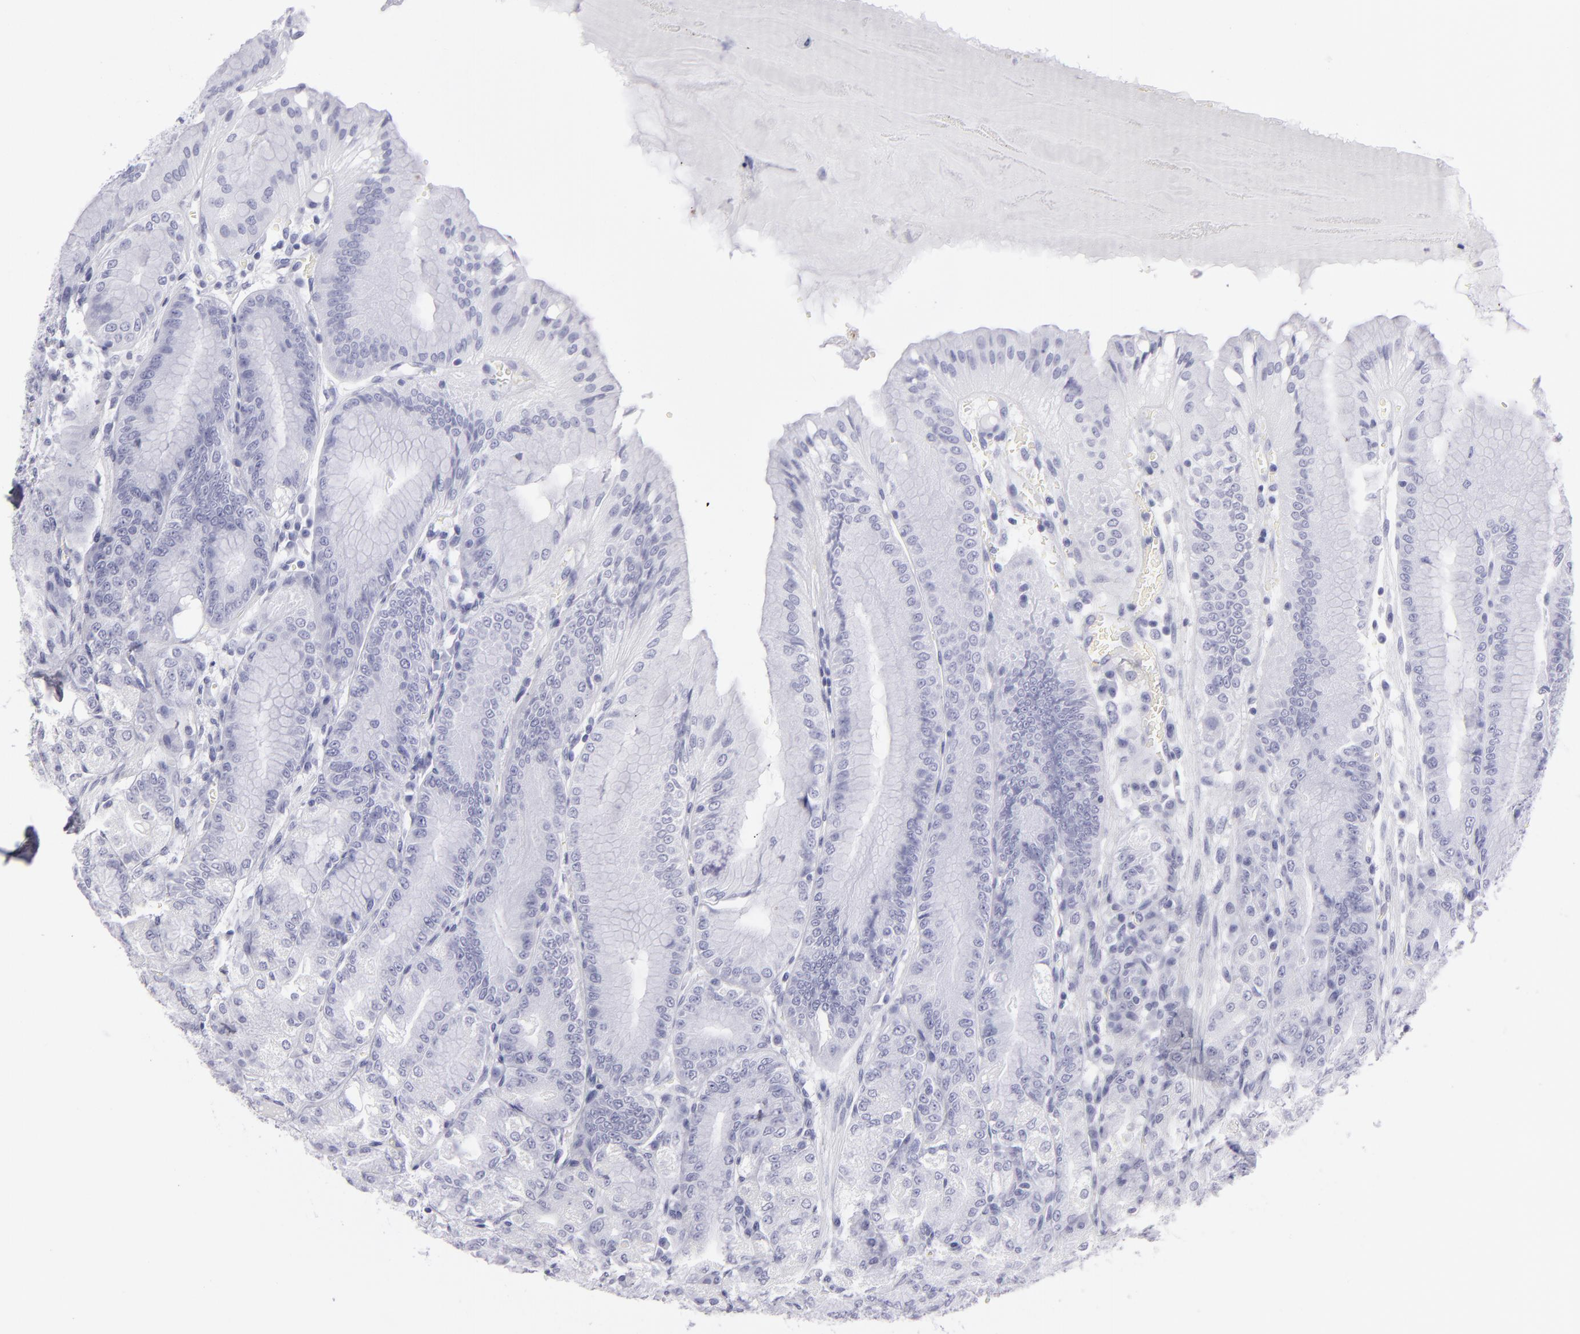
{"staining": {"intensity": "negative", "quantity": "none", "location": "none"}, "tissue": "stomach", "cell_type": "Glandular cells", "image_type": "normal", "snomed": [{"axis": "morphology", "description": "Normal tissue, NOS"}, {"axis": "topography", "description": "Stomach, lower"}], "caption": "The photomicrograph shows no significant expression in glandular cells of stomach.", "gene": "PVALB", "patient": {"sex": "male", "age": 71}}